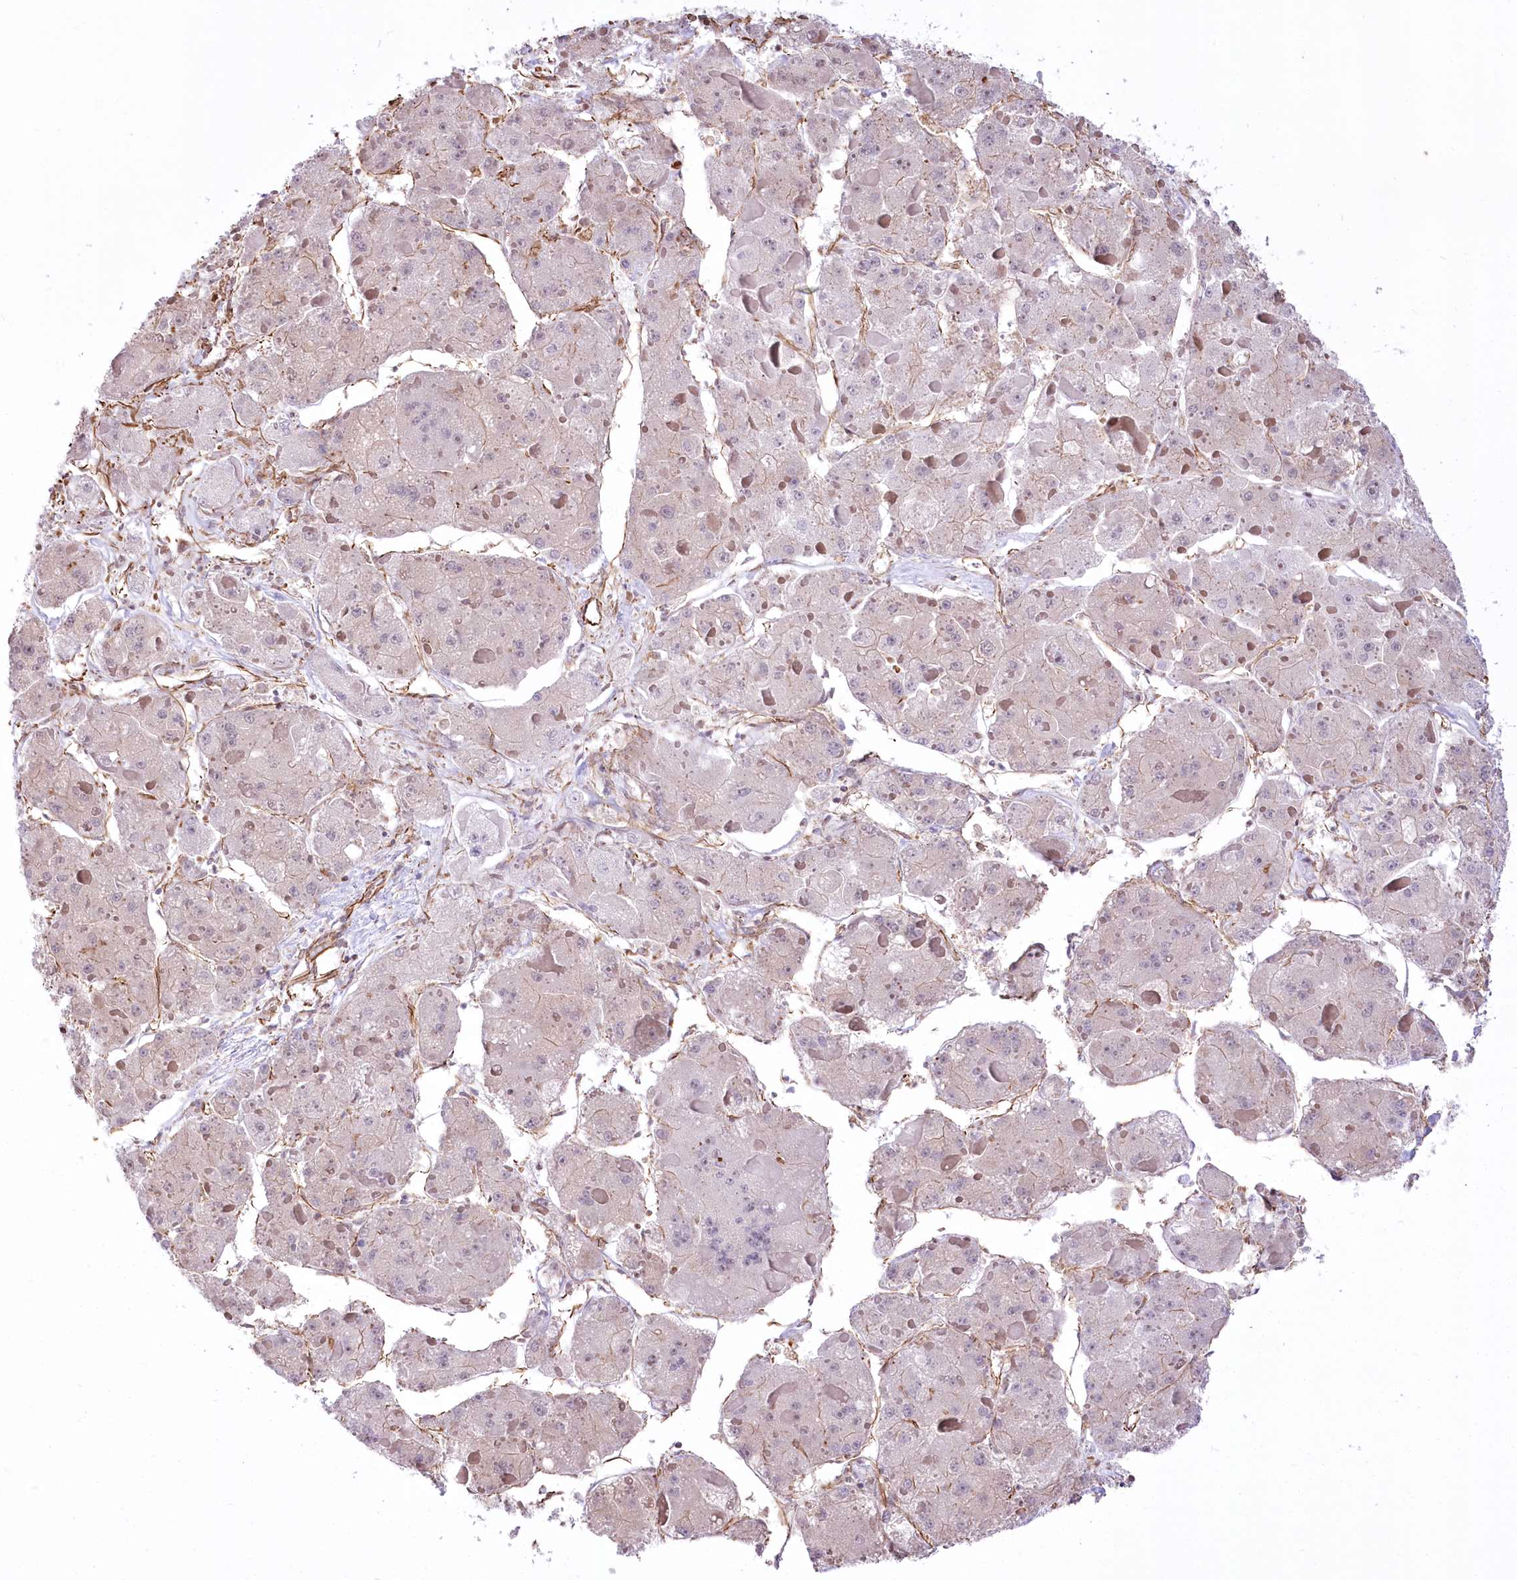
{"staining": {"intensity": "negative", "quantity": "none", "location": "none"}, "tissue": "liver cancer", "cell_type": "Tumor cells", "image_type": "cancer", "snomed": [{"axis": "morphology", "description": "Carcinoma, Hepatocellular, NOS"}, {"axis": "topography", "description": "Liver"}], "caption": "High magnification brightfield microscopy of liver hepatocellular carcinoma stained with DAB (3,3'-diaminobenzidine) (brown) and counterstained with hematoxylin (blue): tumor cells show no significant staining. The staining was performed using DAB to visualize the protein expression in brown, while the nuclei were stained in blue with hematoxylin (Magnification: 20x).", "gene": "TTC1", "patient": {"sex": "female", "age": 73}}